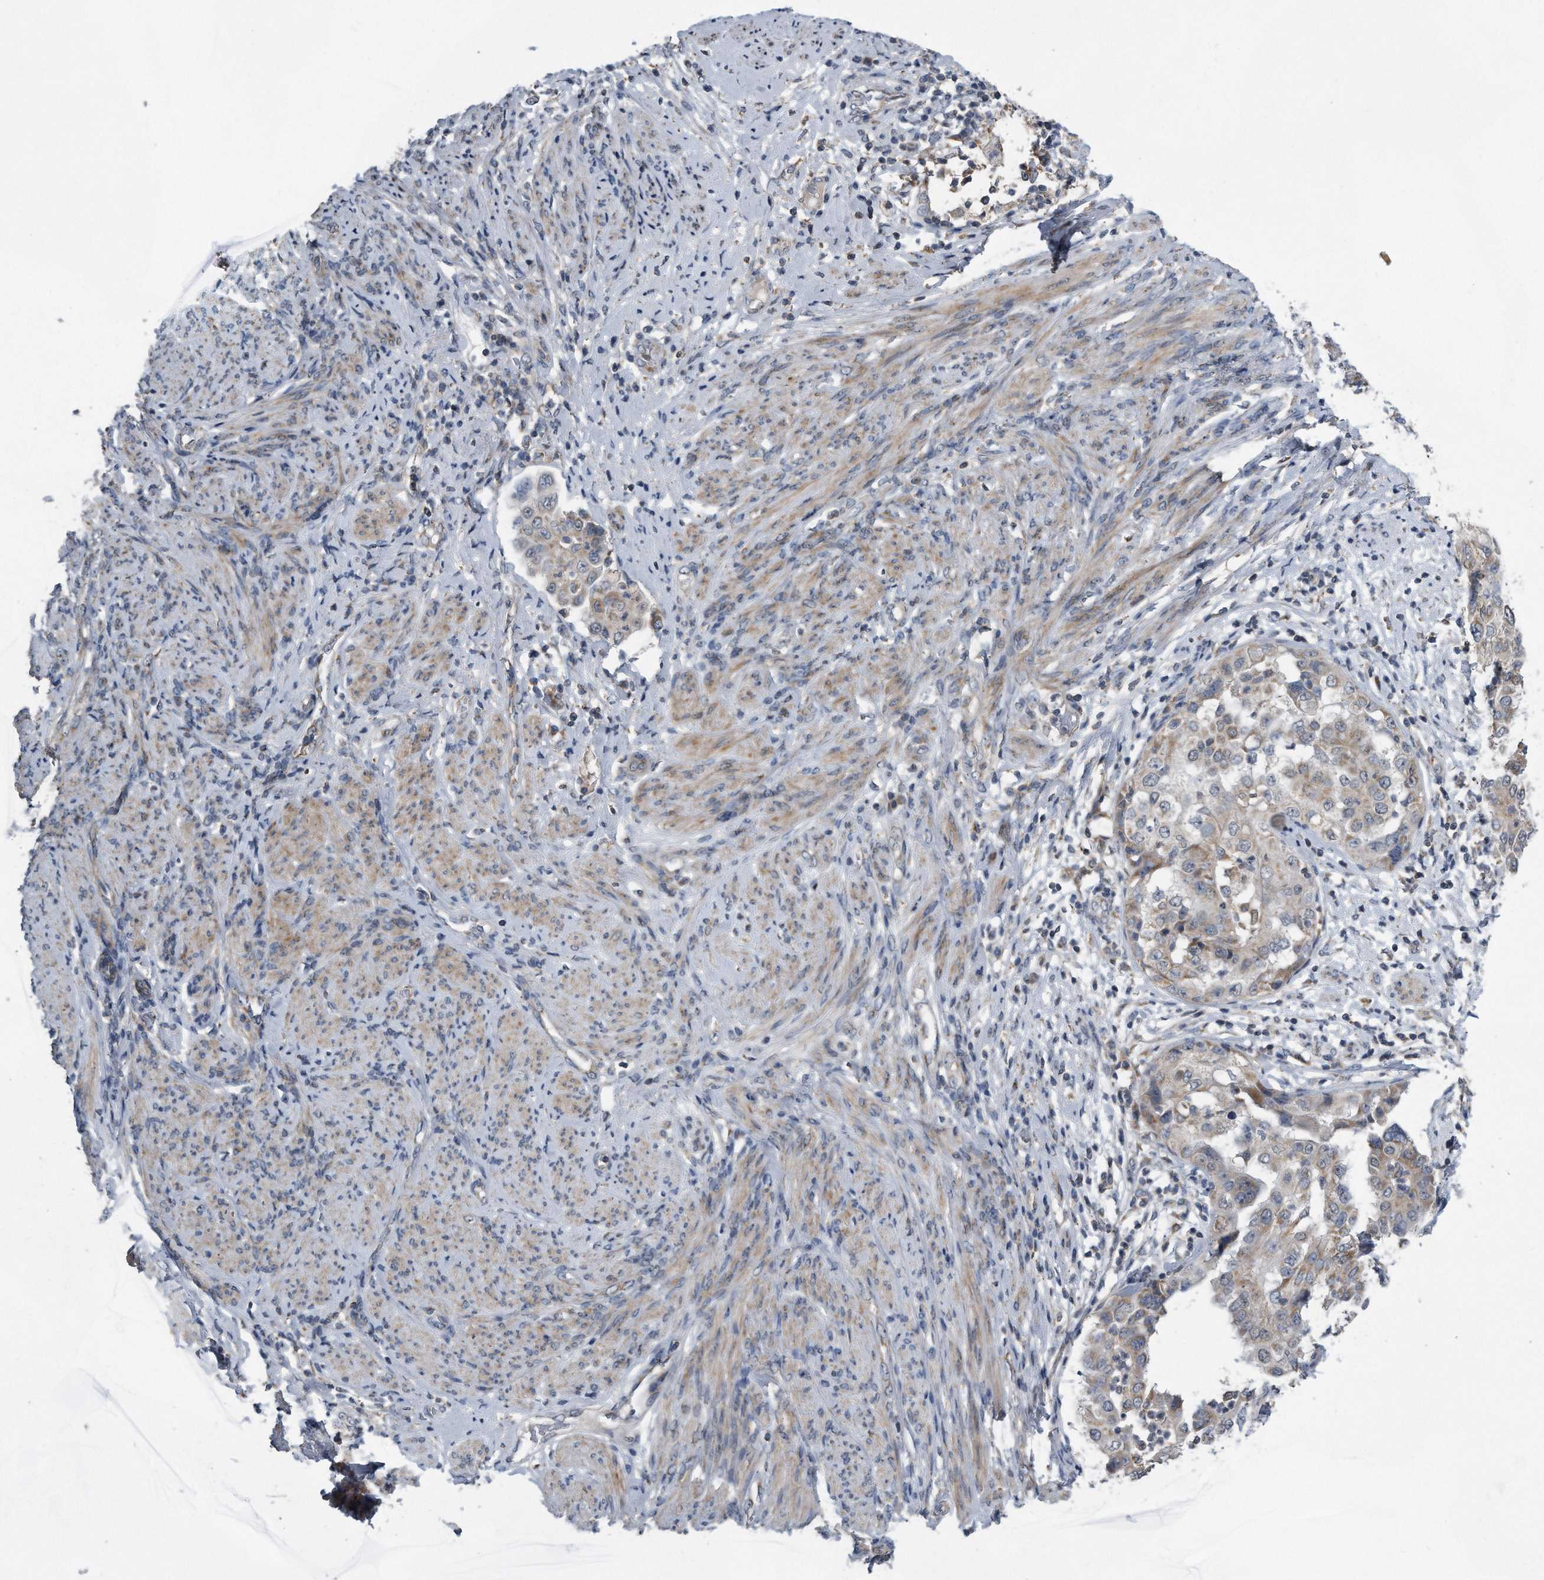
{"staining": {"intensity": "moderate", "quantity": "25%-75%", "location": "cytoplasmic/membranous"}, "tissue": "endometrial cancer", "cell_type": "Tumor cells", "image_type": "cancer", "snomed": [{"axis": "morphology", "description": "Adenocarcinoma, NOS"}, {"axis": "topography", "description": "Endometrium"}], "caption": "Immunohistochemical staining of endometrial adenocarcinoma reveals moderate cytoplasmic/membranous protein positivity in about 25%-75% of tumor cells.", "gene": "LYRM4", "patient": {"sex": "female", "age": 85}}